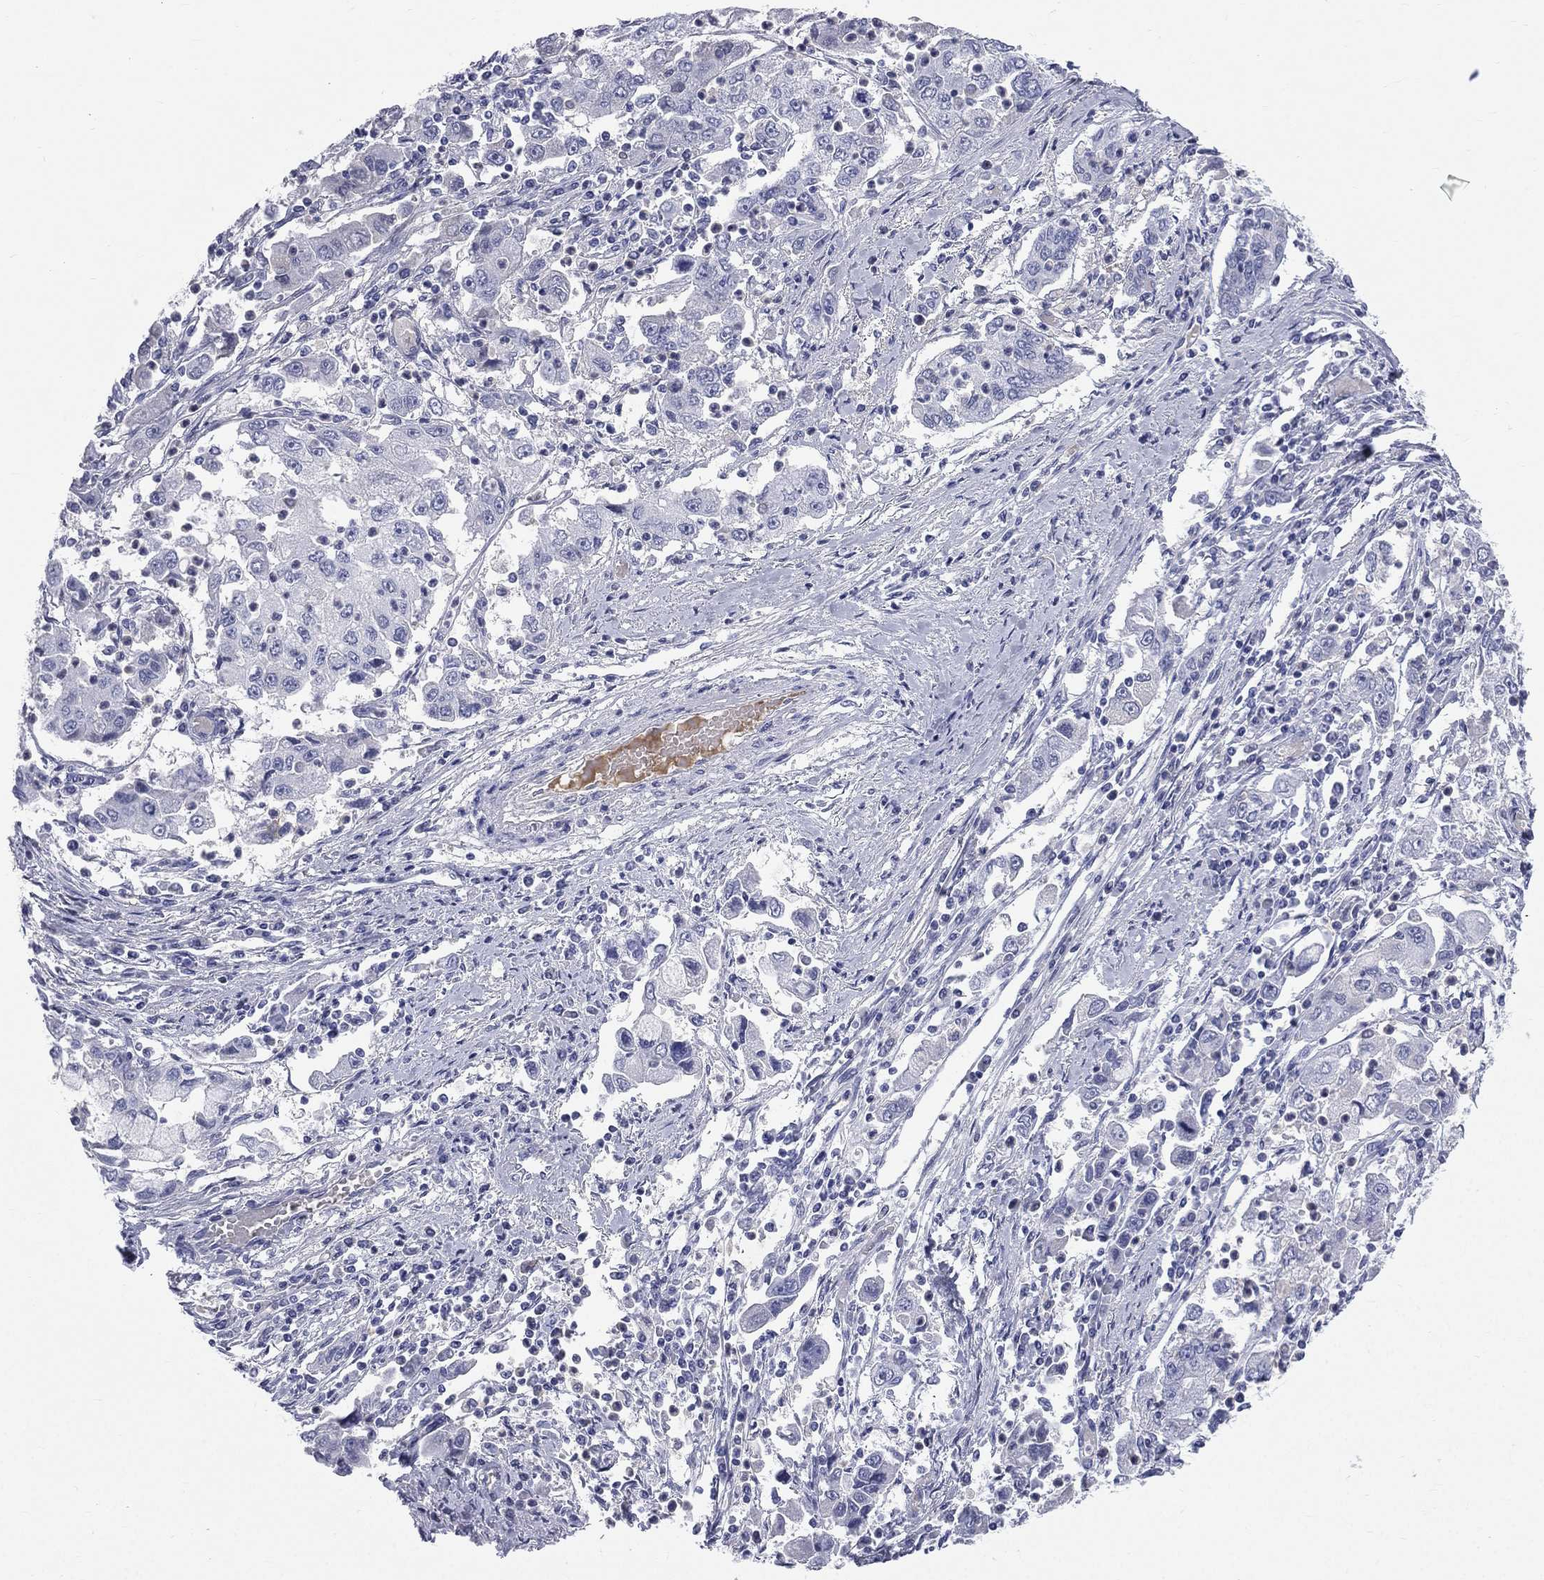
{"staining": {"intensity": "negative", "quantity": "none", "location": "none"}, "tissue": "cervical cancer", "cell_type": "Tumor cells", "image_type": "cancer", "snomed": [{"axis": "morphology", "description": "Squamous cell carcinoma, NOS"}, {"axis": "topography", "description": "Cervix"}], "caption": "Tumor cells are negative for protein expression in human cervical cancer (squamous cell carcinoma).", "gene": "HP", "patient": {"sex": "female", "age": 36}}